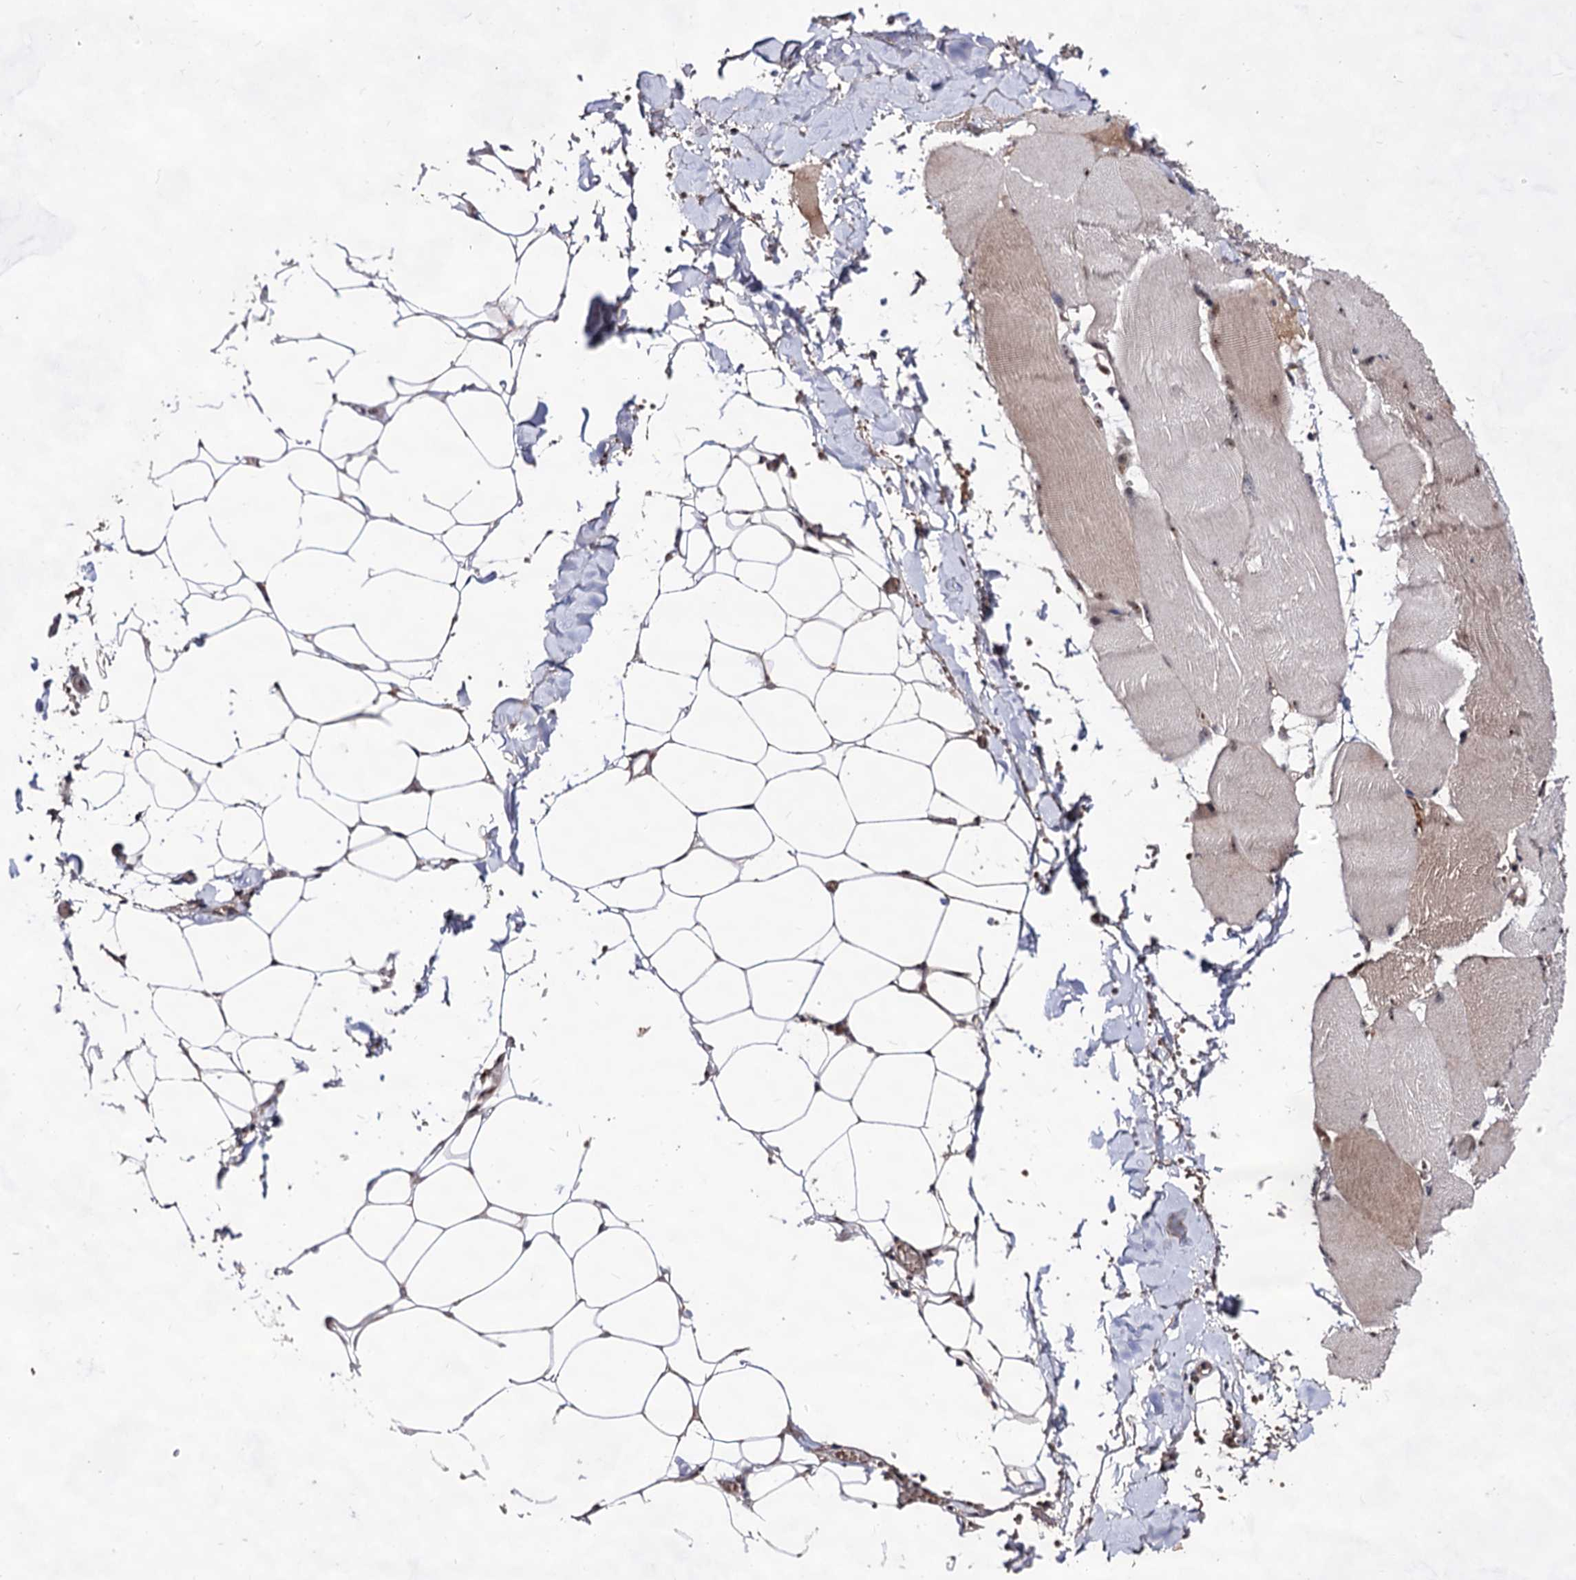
{"staining": {"intensity": "moderate", "quantity": "<25%", "location": "nuclear"}, "tissue": "adipose tissue", "cell_type": "Adipocytes", "image_type": "normal", "snomed": [{"axis": "morphology", "description": "Normal tissue, NOS"}, {"axis": "topography", "description": "Skeletal muscle"}, {"axis": "topography", "description": "Peripheral nerve tissue"}], "caption": "Immunohistochemistry (IHC) micrograph of unremarkable human adipose tissue stained for a protein (brown), which demonstrates low levels of moderate nuclear expression in about <25% of adipocytes.", "gene": "EXOSC10", "patient": {"sex": "female", "age": 55}}